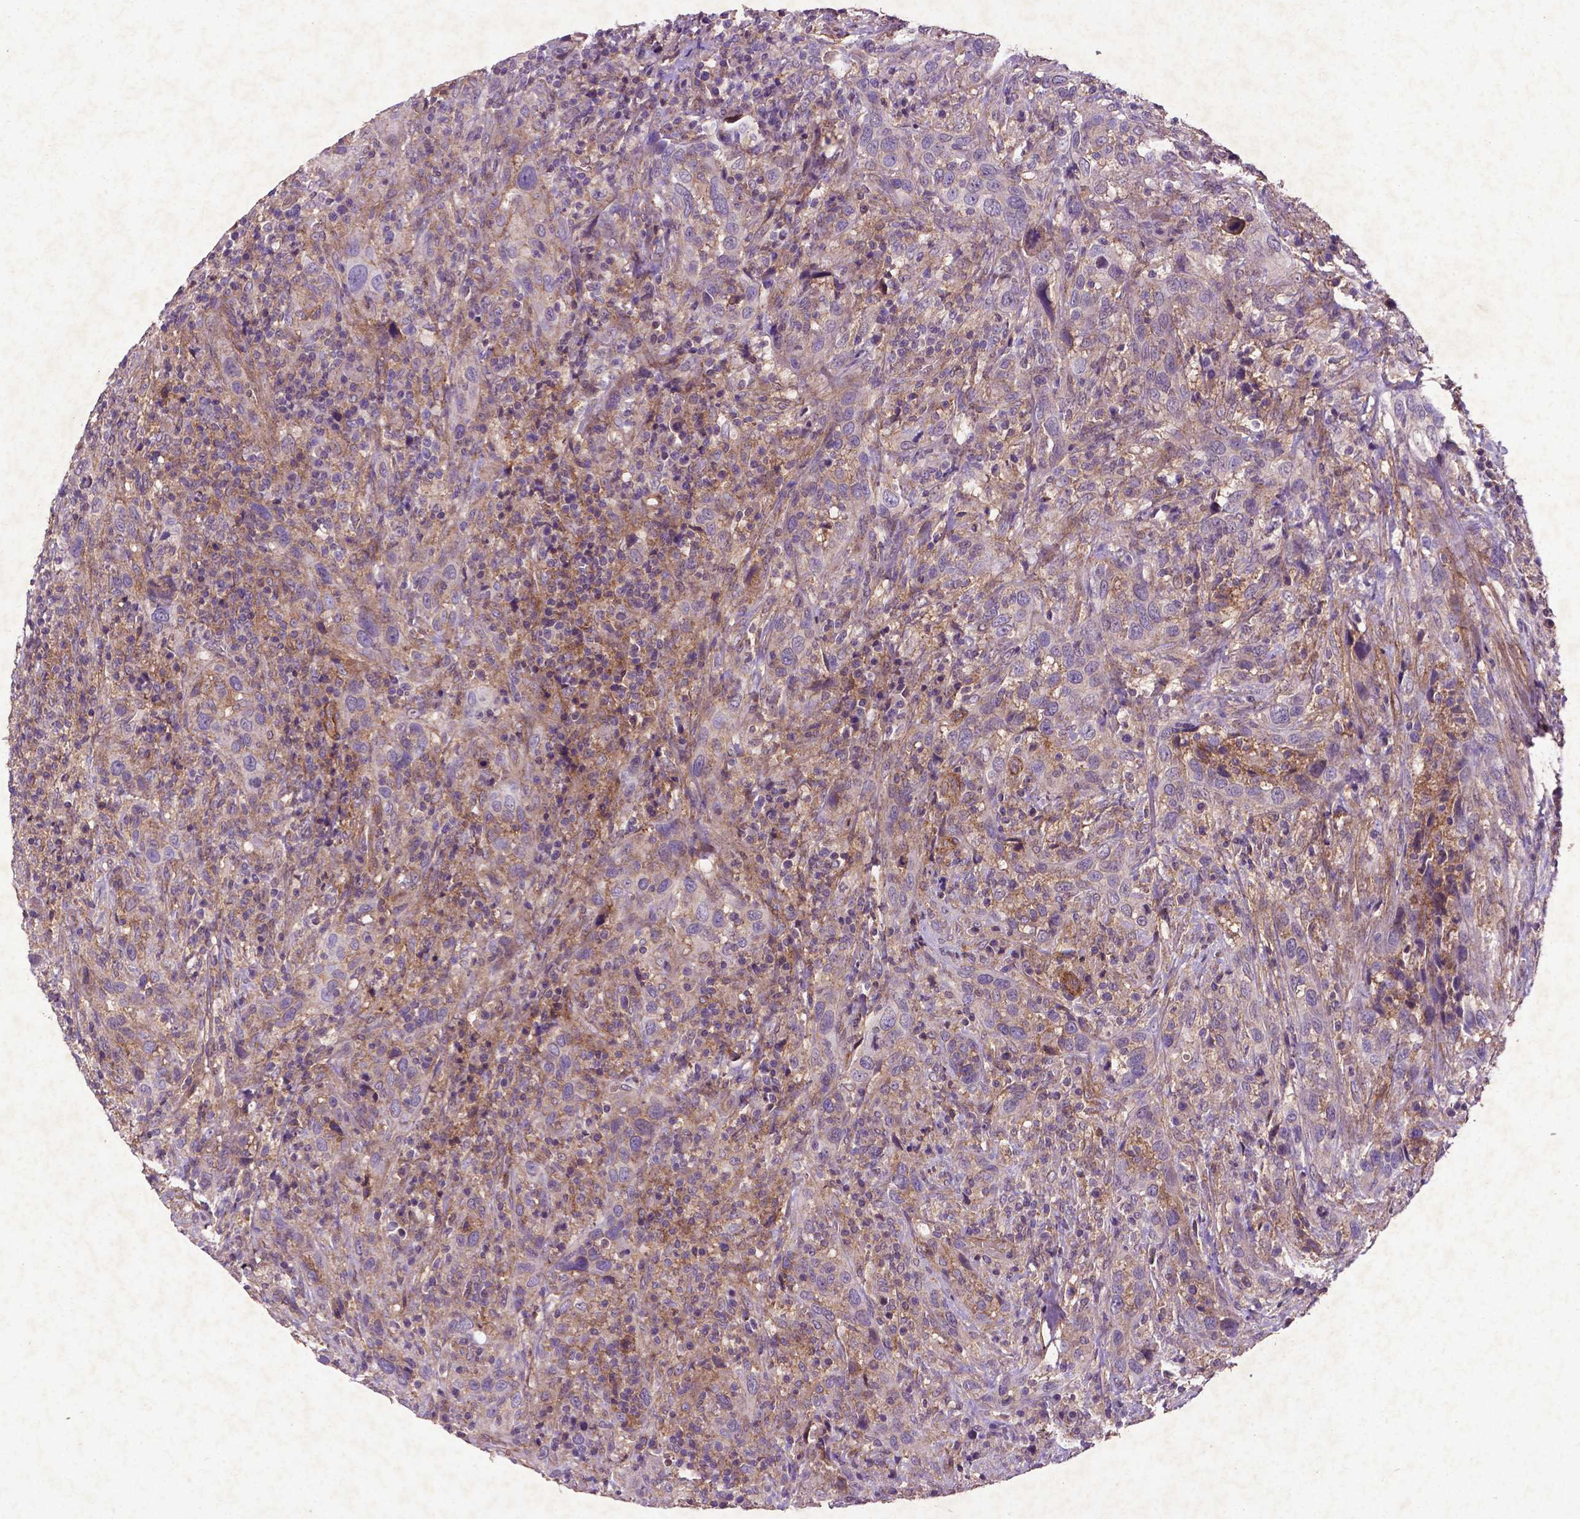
{"staining": {"intensity": "negative", "quantity": "none", "location": "none"}, "tissue": "urothelial cancer", "cell_type": "Tumor cells", "image_type": "cancer", "snomed": [{"axis": "morphology", "description": "Urothelial carcinoma, NOS"}, {"axis": "morphology", "description": "Urothelial carcinoma, High grade"}, {"axis": "topography", "description": "Urinary bladder"}], "caption": "Protein analysis of urothelial carcinoma (high-grade) displays no significant positivity in tumor cells.", "gene": "RRAS", "patient": {"sex": "female", "age": 64}}